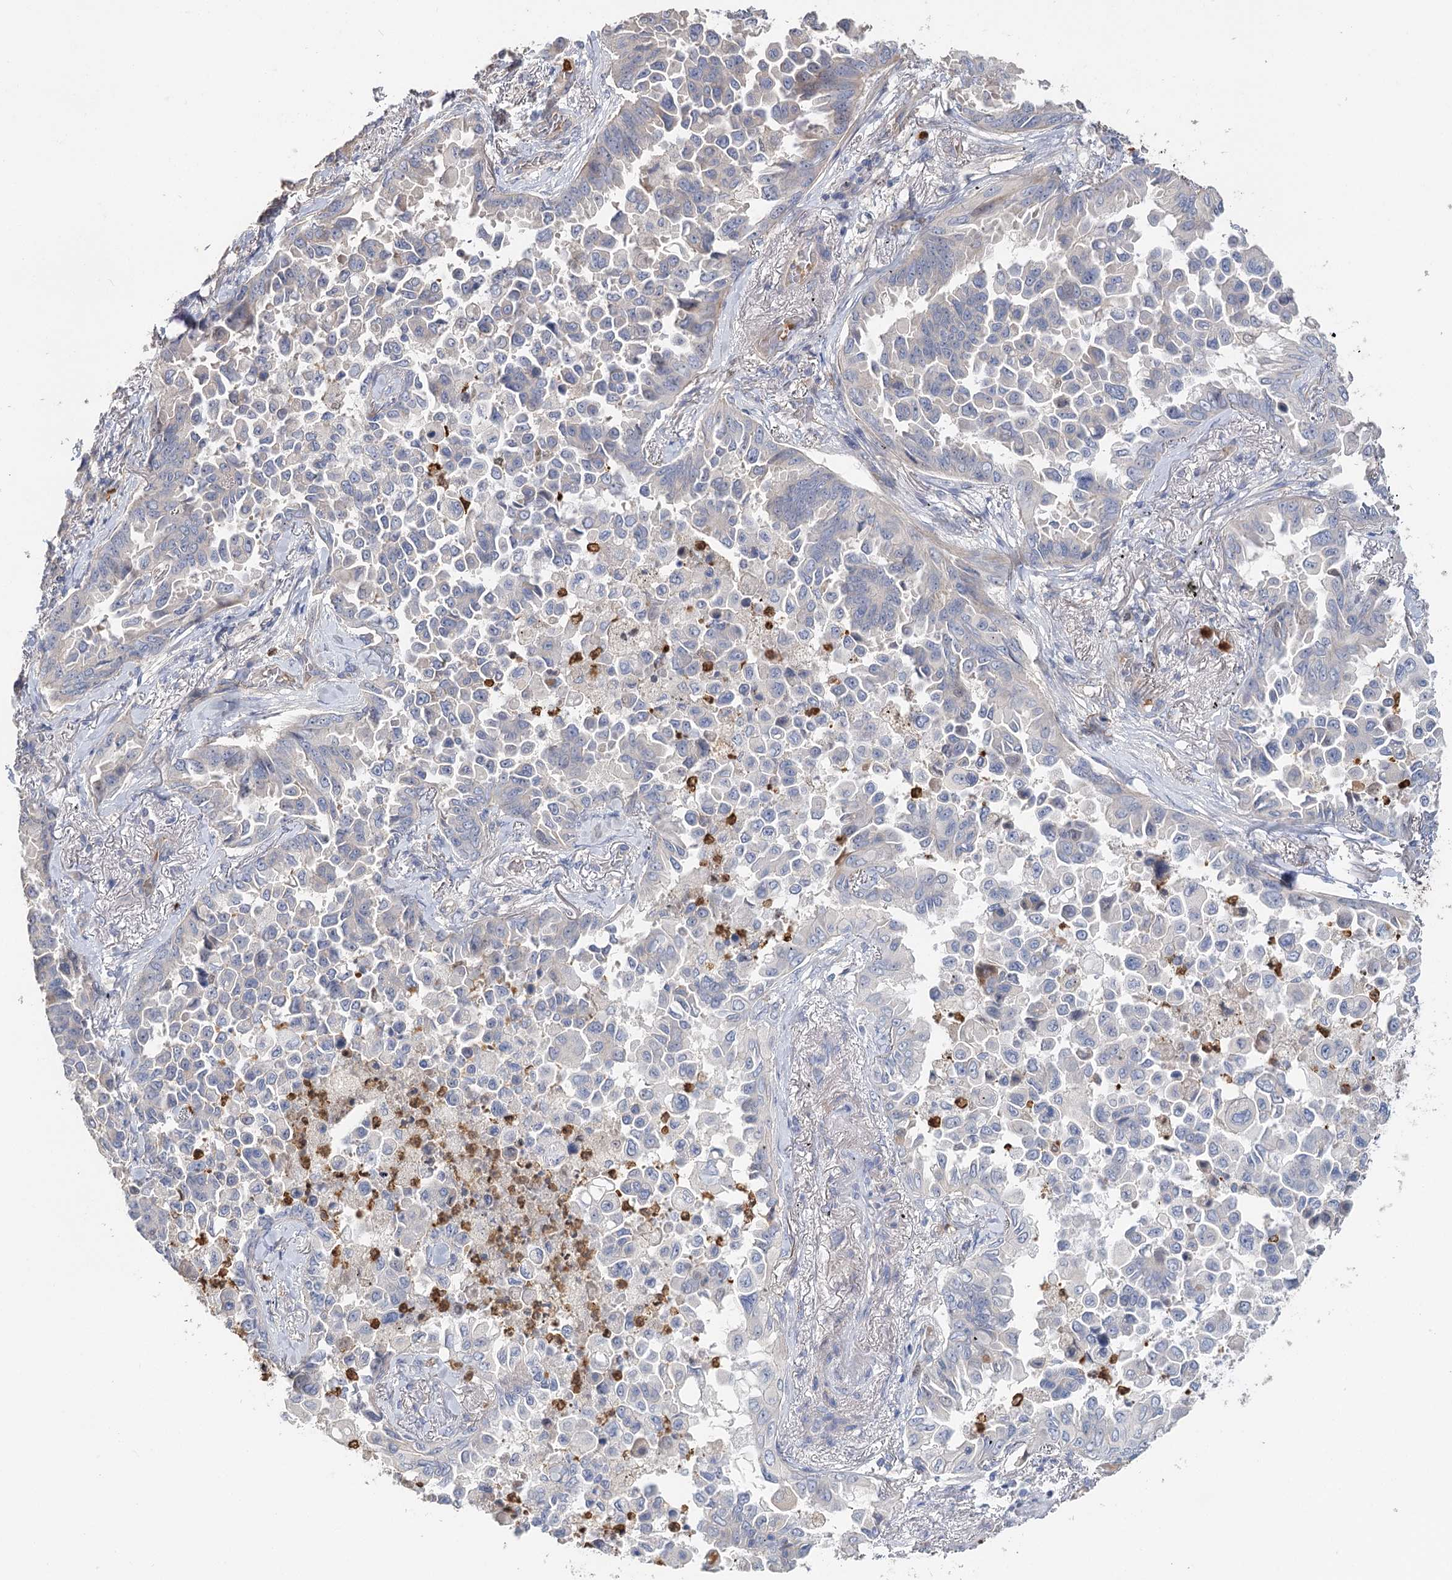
{"staining": {"intensity": "negative", "quantity": "none", "location": "none"}, "tissue": "lung cancer", "cell_type": "Tumor cells", "image_type": "cancer", "snomed": [{"axis": "morphology", "description": "Adenocarcinoma, NOS"}, {"axis": "topography", "description": "Lung"}], "caption": "Immunohistochemical staining of lung cancer exhibits no significant staining in tumor cells.", "gene": "EPB41L5", "patient": {"sex": "female", "age": 67}}